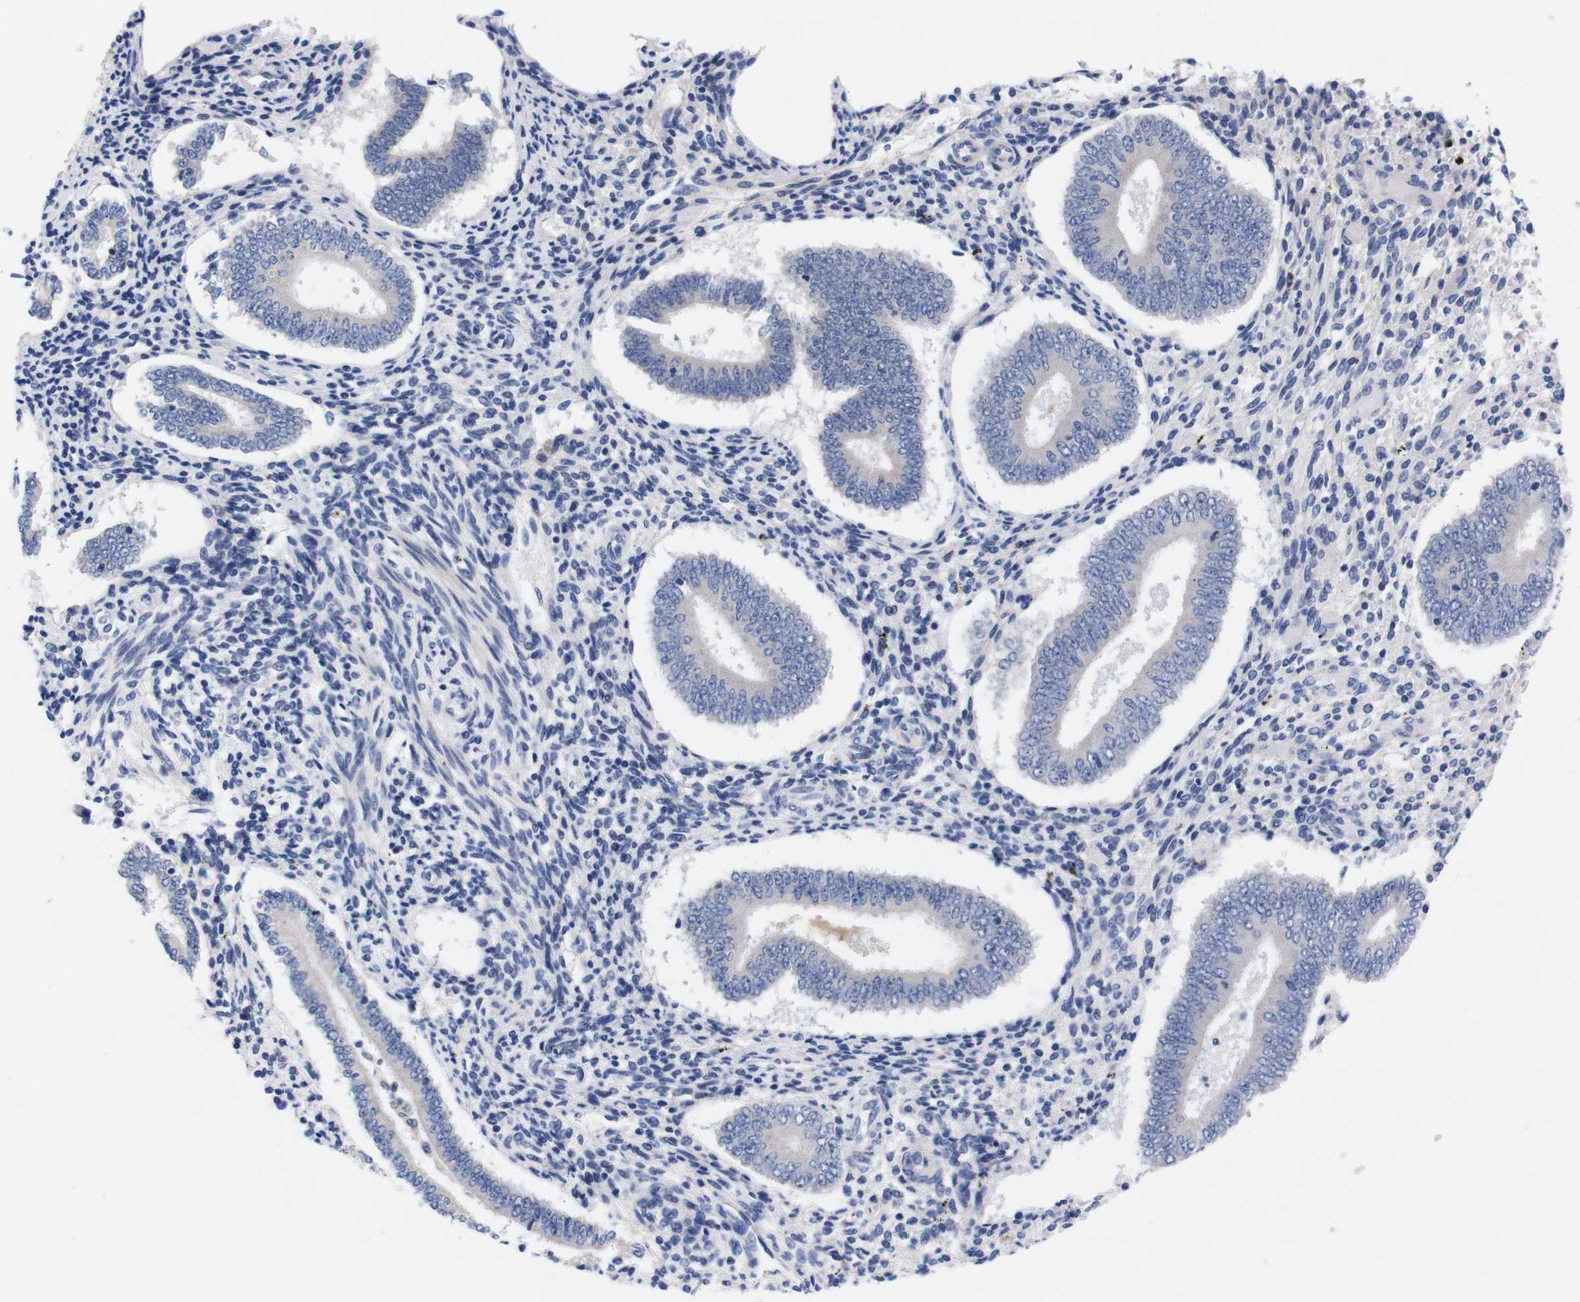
{"staining": {"intensity": "negative", "quantity": "none", "location": "none"}, "tissue": "endometrium", "cell_type": "Cells in endometrial stroma", "image_type": "normal", "snomed": [{"axis": "morphology", "description": "Normal tissue, NOS"}, {"axis": "topography", "description": "Endometrium"}], "caption": "High power microscopy photomicrograph of an immunohistochemistry micrograph of unremarkable endometrium, revealing no significant expression in cells in endometrial stroma. Nuclei are stained in blue.", "gene": "FAM210A", "patient": {"sex": "female", "age": 42}}